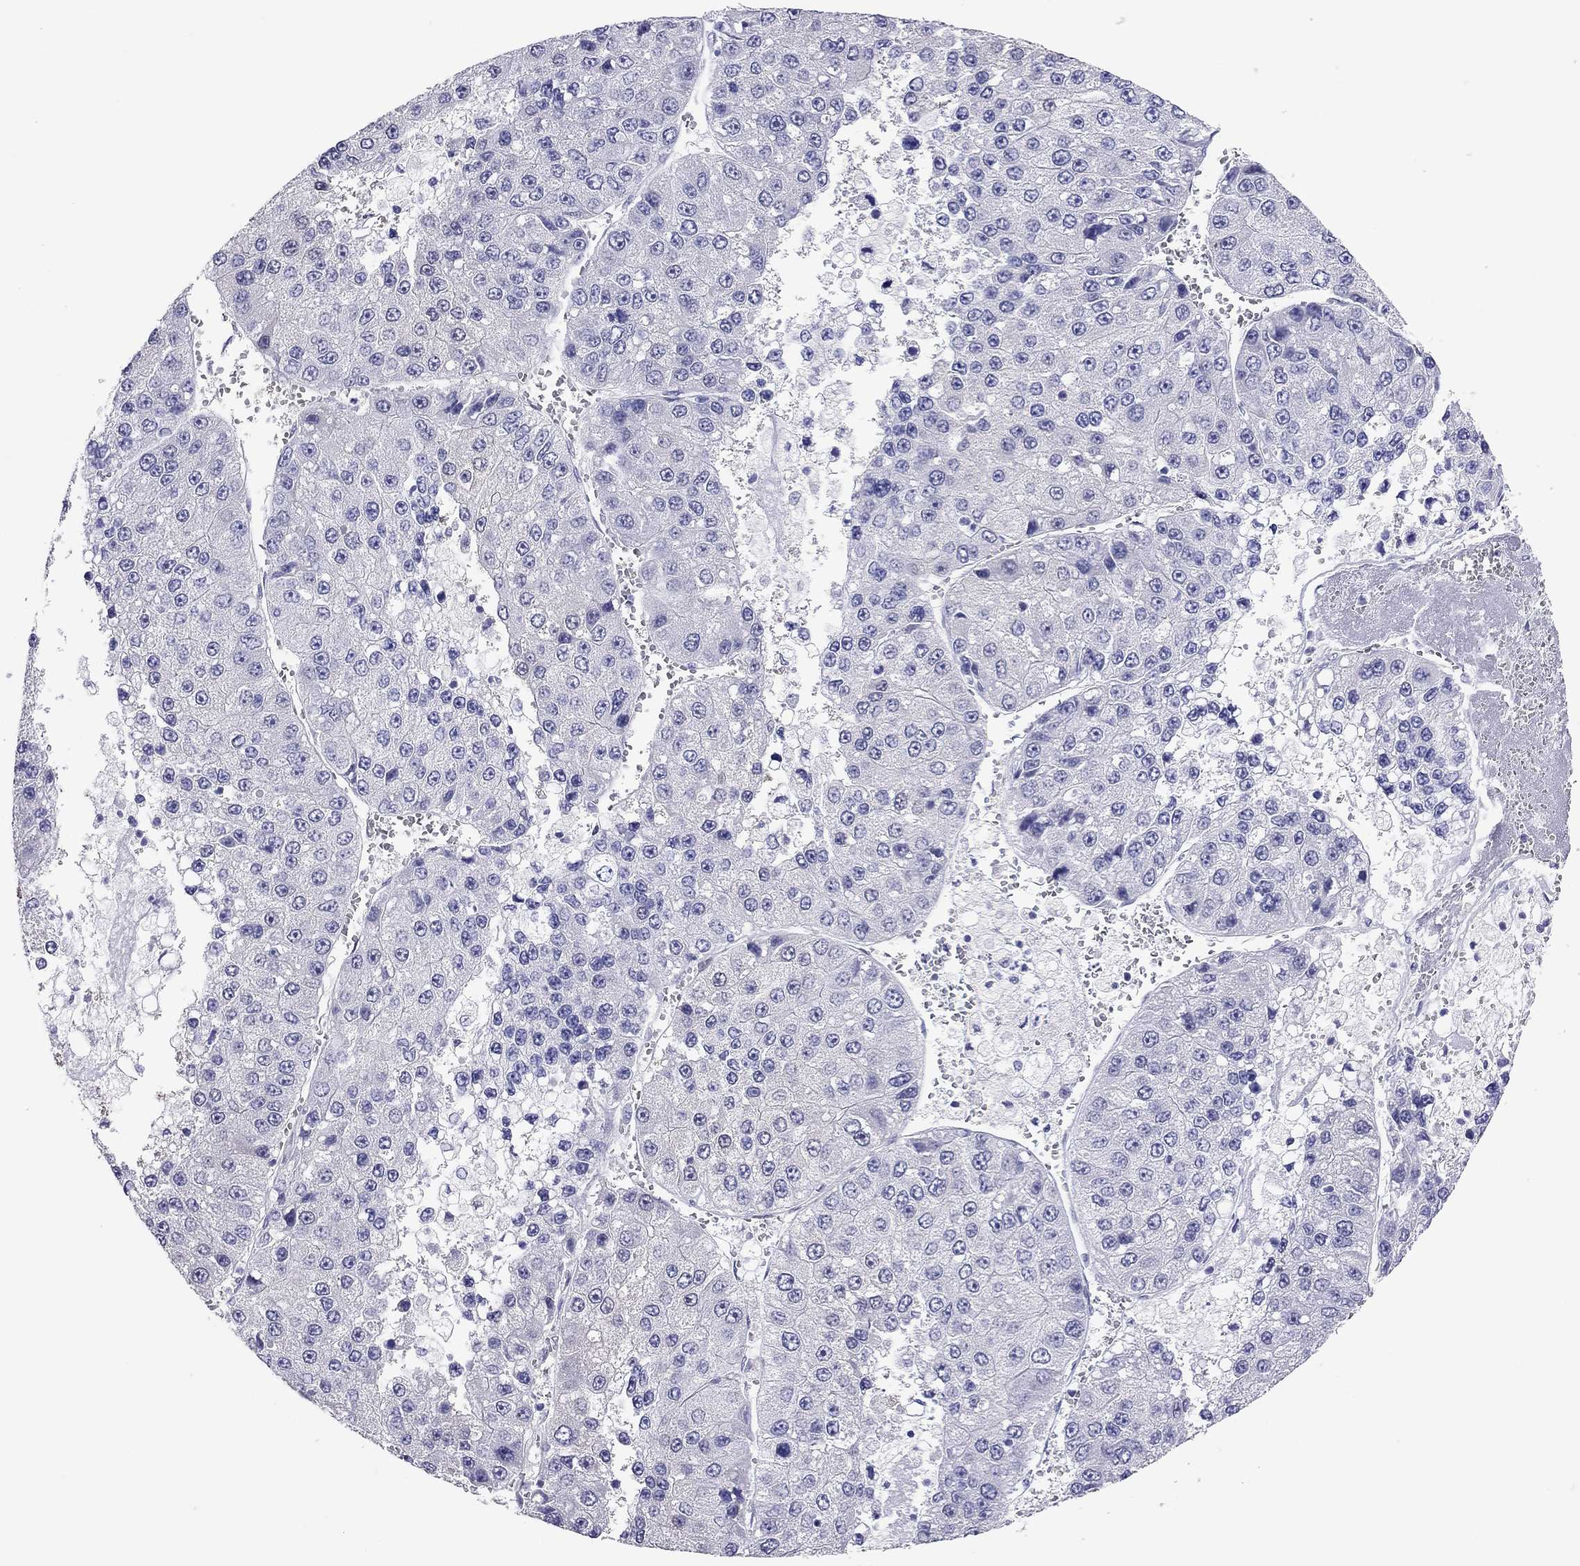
{"staining": {"intensity": "negative", "quantity": "none", "location": "none"}, "tissue": "liver cancer", "cell_type": "Tumor cells", "image_type": "cancer", "snomed": [{"axis": "morphology", "description": "Carcinoma, Hepatocellular, NOS"}, {"axis": "topography", "description": "Liver"}], "caption": "Tumor cells are negative for brown protein staining in liver cancer.", "gene": "ARMC12", "patient": {"sex": "female", "age": 73}}